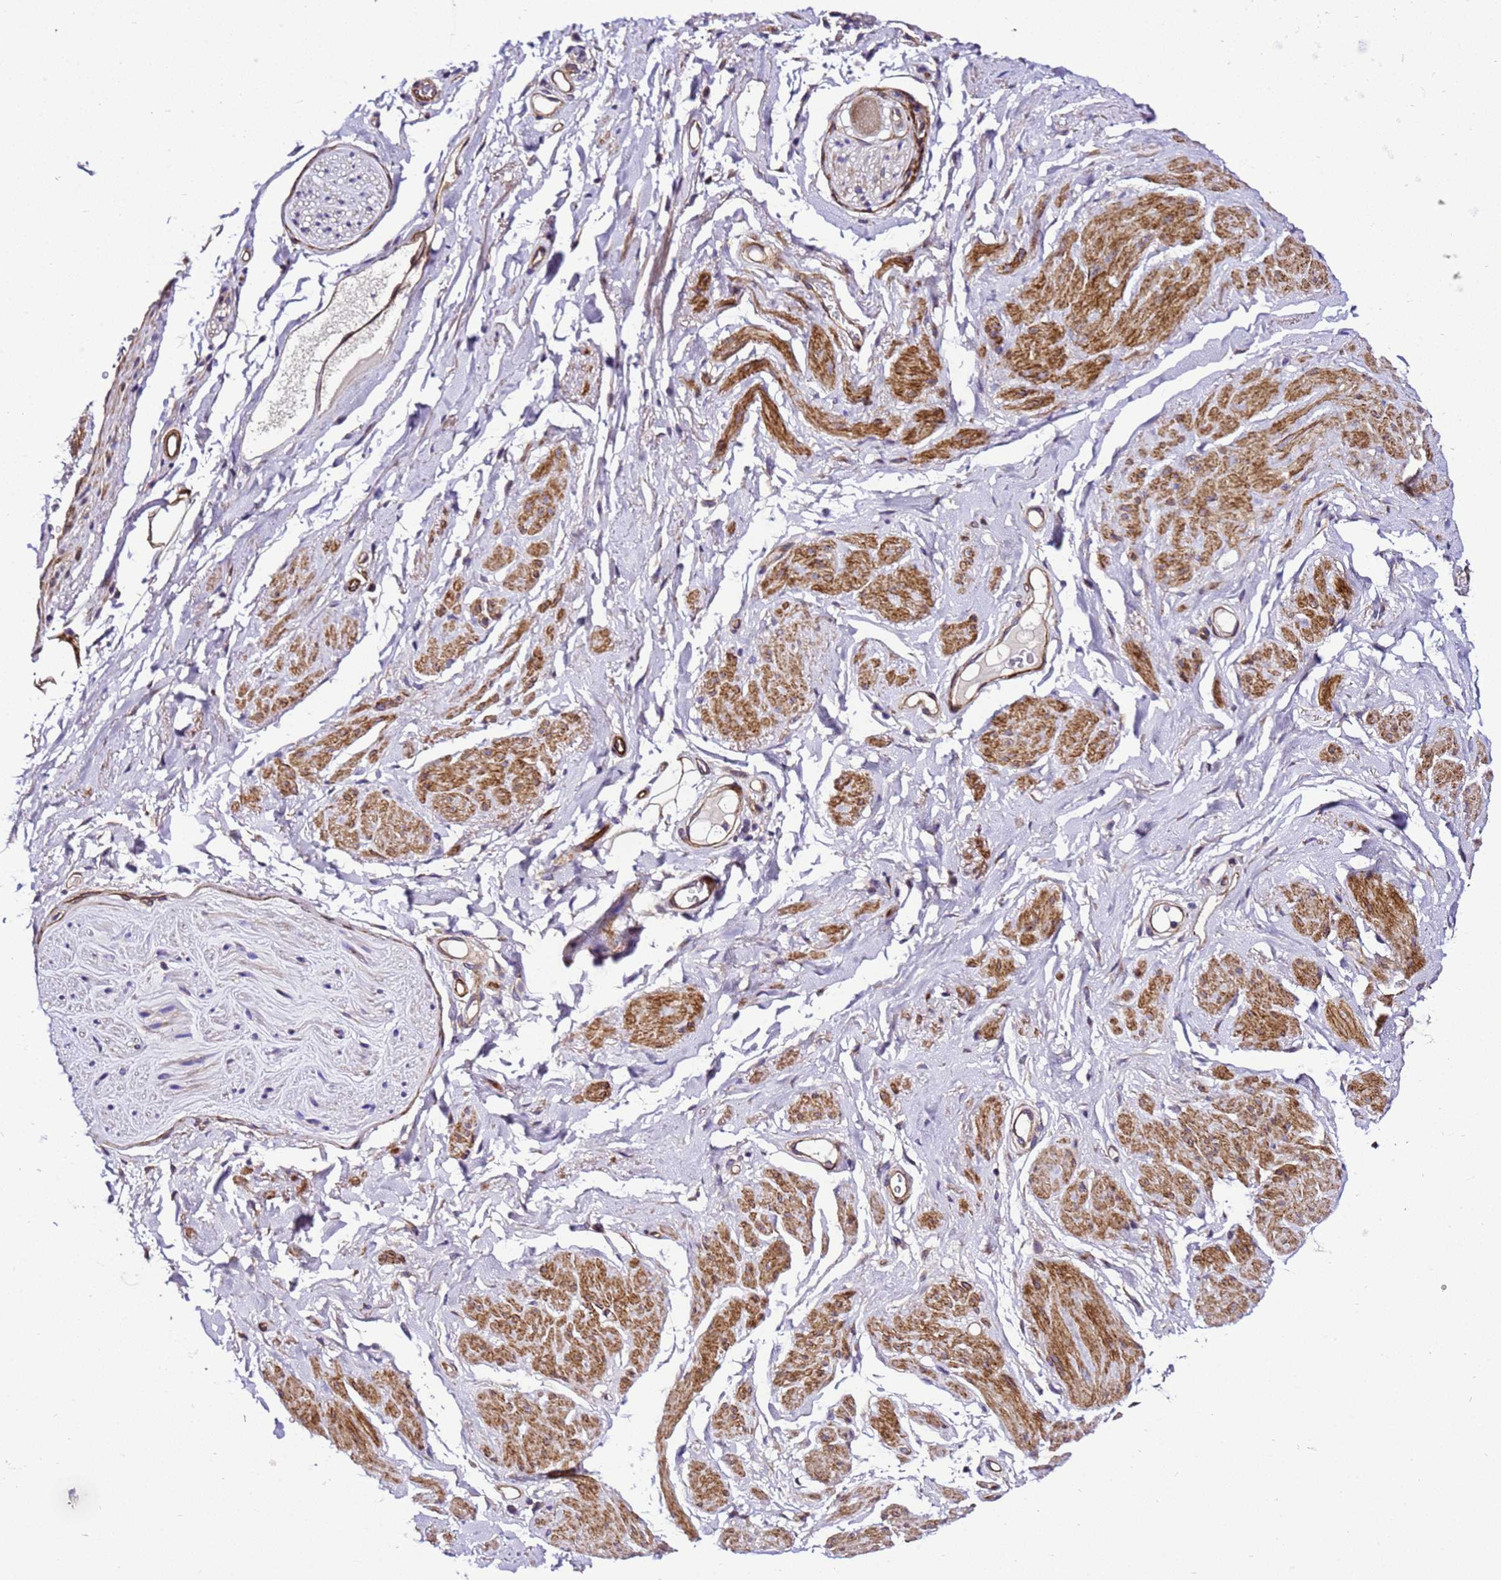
{"staining": {"intensity": "weak", "quantity": ">75%", "location": "cytoplasmic/membranous"}, "tissue": "adipose tissue", "cell_type": "Adipocytes", "image_type": "normal", "snomed": [{"axis": "morphology", "description": "Normal tissue, NOS"}, {"axis": "morphology", "description": "Adenocarcinoma, NOS"}, {"axis": "topography", "description": "Rectum"}, {"axis": "topography", "description": "Vagina"}, {"axis": "topography", "description": "Peripheral nerve tissue"}], "caption": "This histopathology image shows unremarkable adipose tissue stained with IHC to label a protein in brown. The cytoplasmic/membranous of adipocytes show weak positivity for the protein. Nuclei are counter-stained blue.", "gene": "ZNF417", "patient": {"sex": "female", "age": 71}}